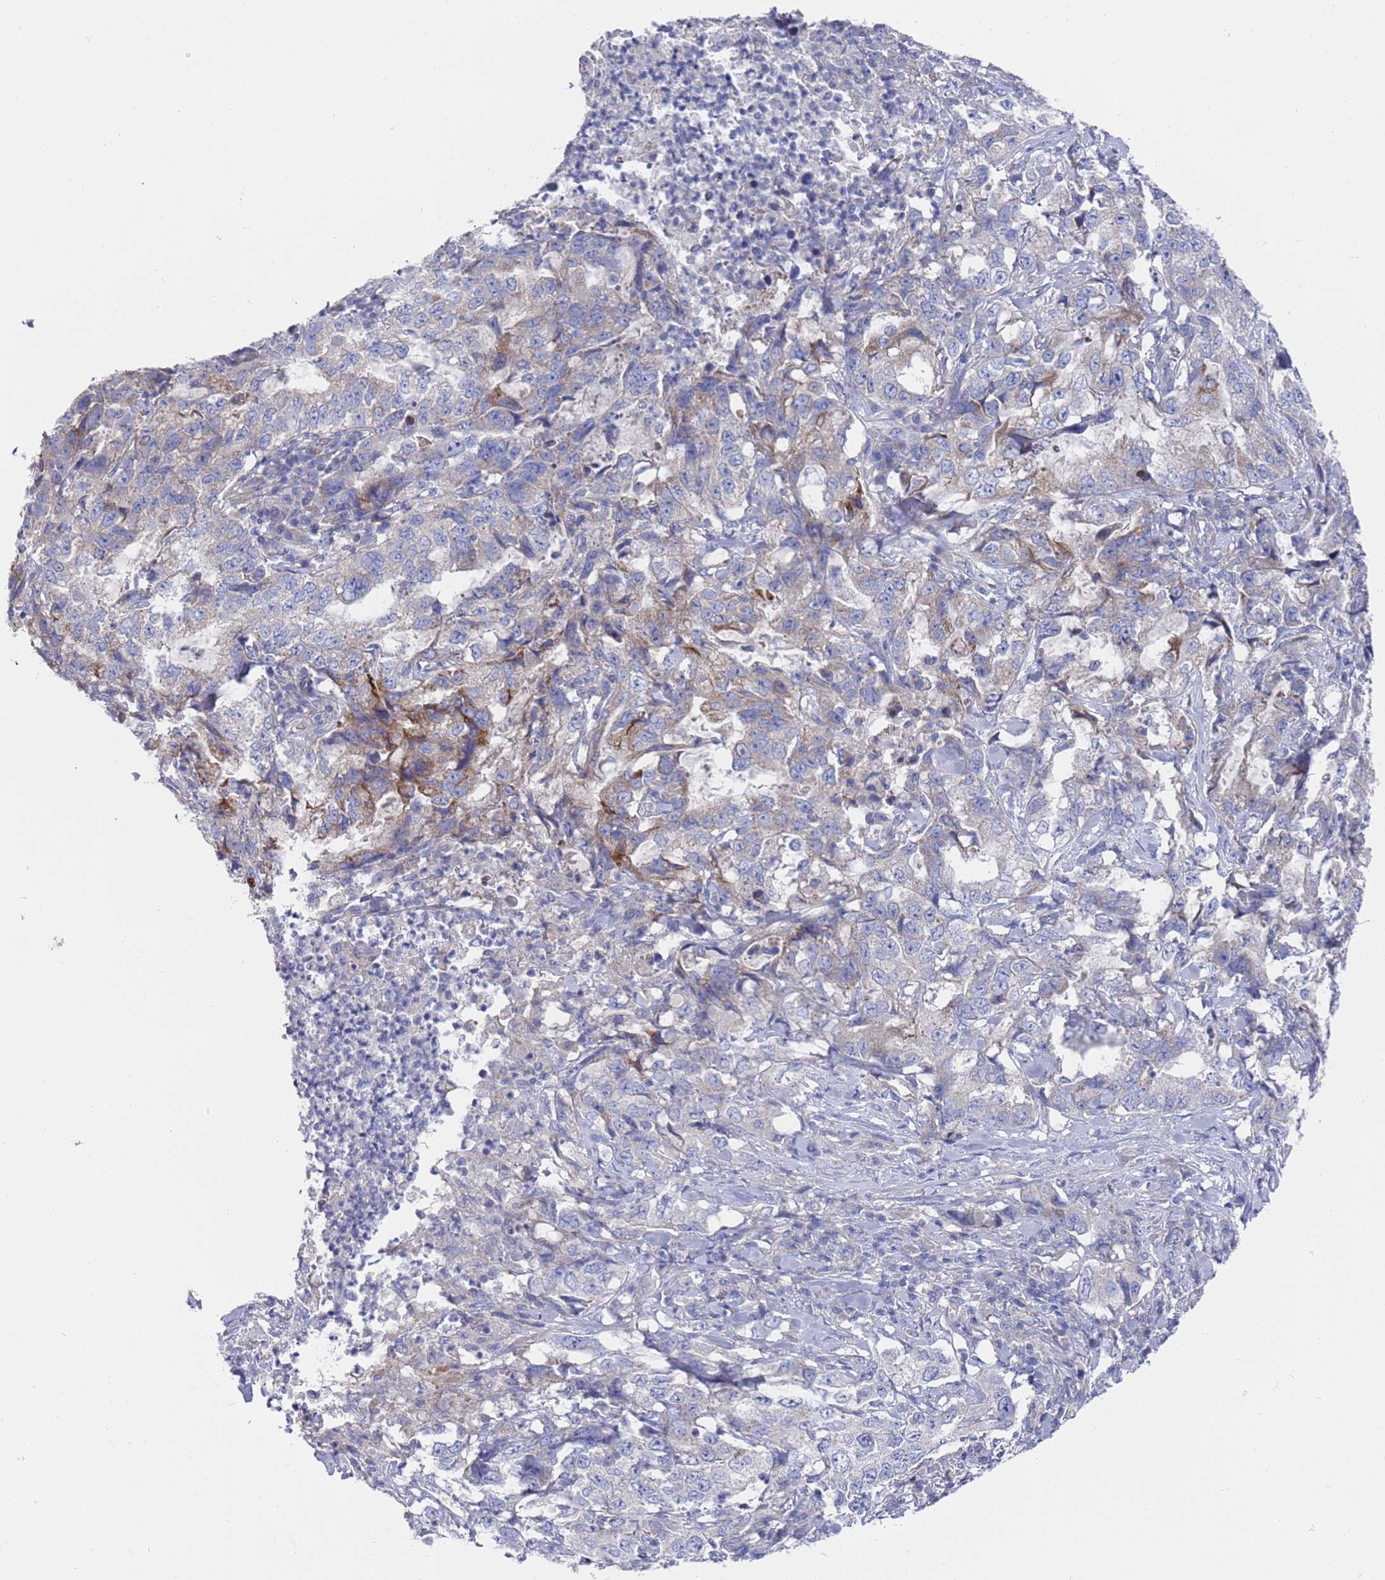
{"staining": {"intensity": "weak", "quantity": "<25%", "location": "cytoplasmic/membranous"}, "tissue": "lung cancer", "cell_type": "Tumor cells", "image_type": "cancer", "snomed": [{"axis": "morphology", "description": "Adenocarcinoma, NOS"}, {"axis": "topography", "description": "Lung"}], "caption": "Lung cancer was stained to show a protein in brown. There is no significant staining in tumor cells.", "gene": "SCAPER", "patient": {"sex": "female", "age": 51}}